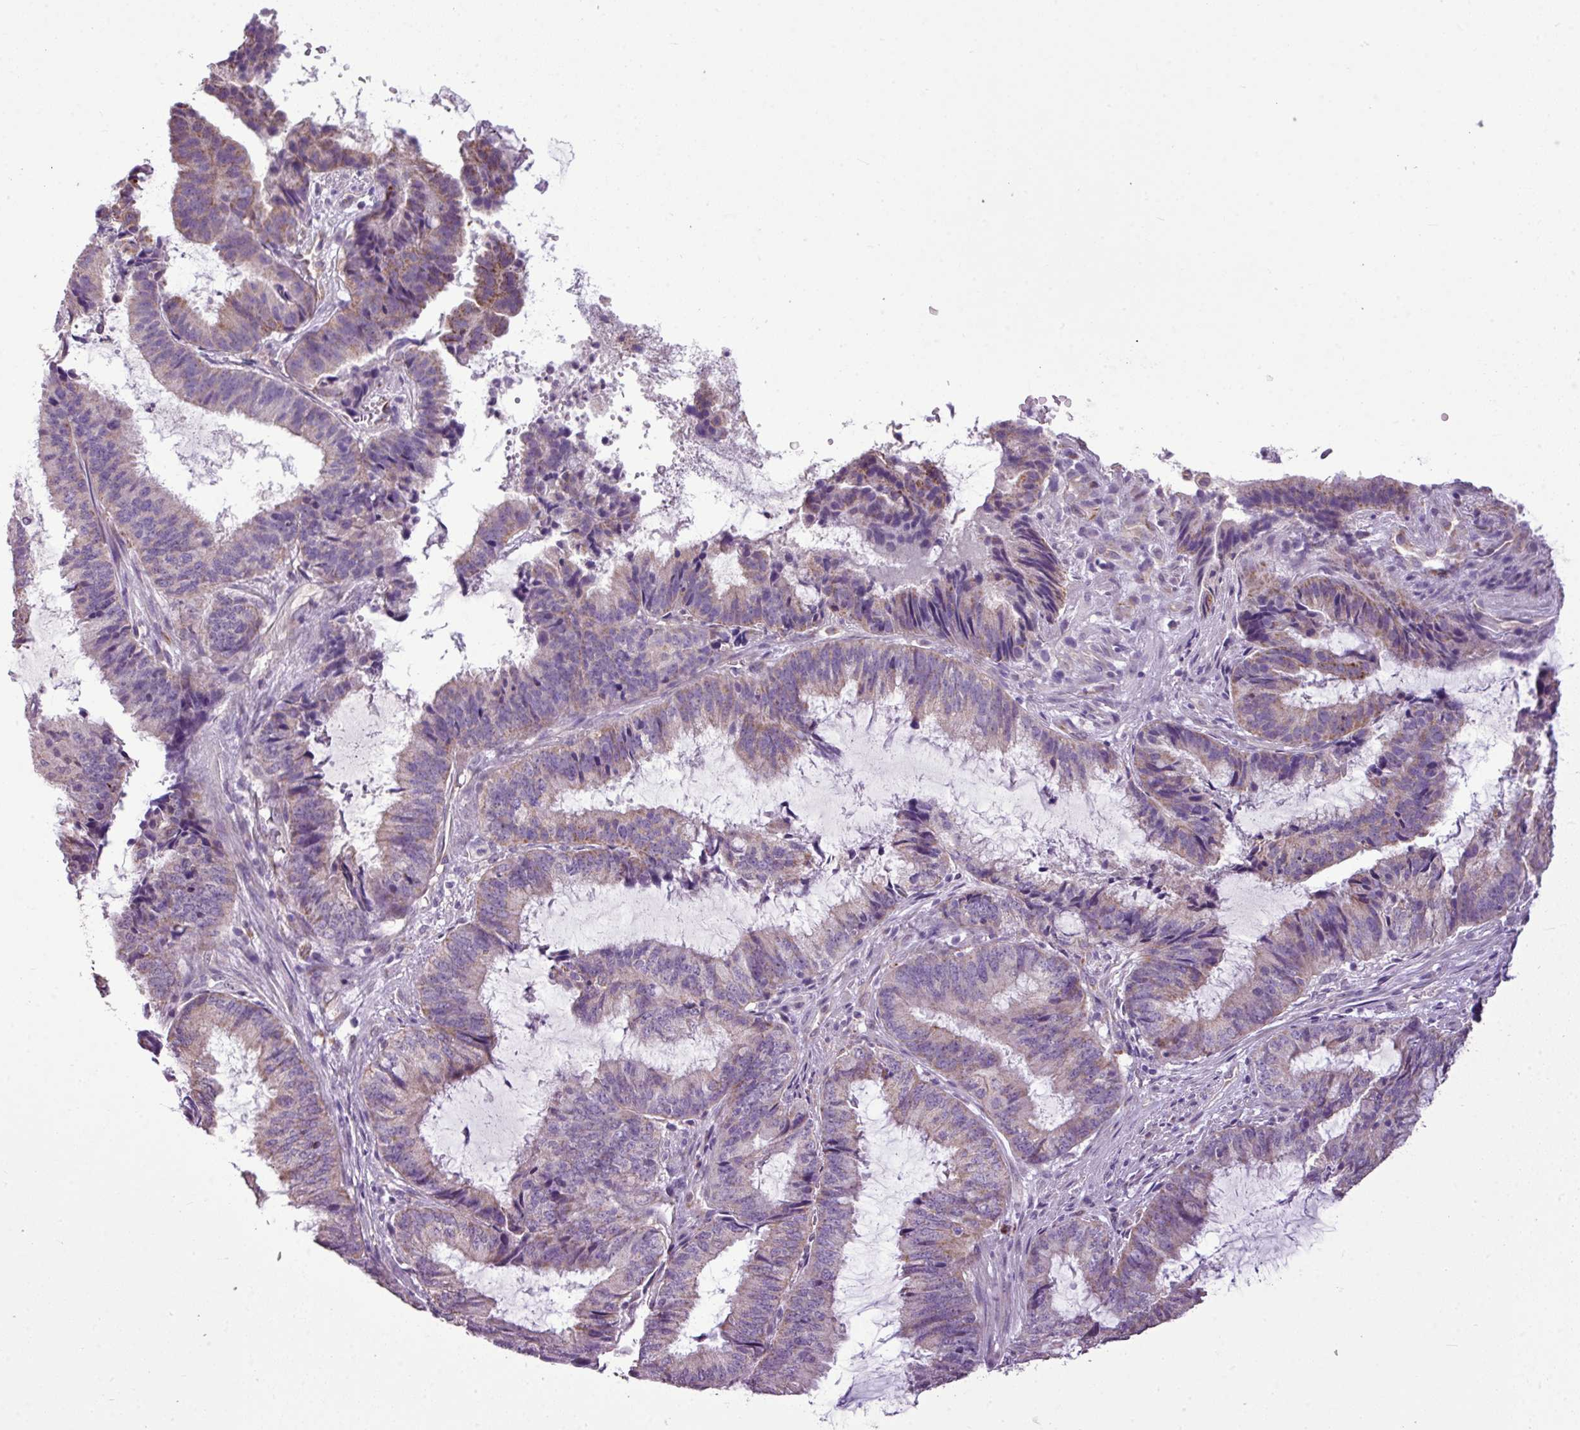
{"staining": {"intensity": "weak", "quantity": "25%-75%", "location": "cytoplasmic/membranous"}, "tissue": "endometrial cancer", "cell_type": "Tumor cells", "image_type": "cancer", "snomed": [{"axis": "morphology", "description": "Adenocarcinoma, NOS"}, {"axis": "topography", "description": "Endometrium"}], "caption": "Immunohistochemistry (IHC) staining of endometrial cancer, which exhibits low levels of weak cytoplasmic/membranous staining in about 25%-75% of tumor cells indicating weak cytoplasmic/membranous protein staining. The staining was performed using DAB (3,3'-diaminobenzidine) (brown) for protein detection and nuclei were counterstained in hematoxylin (blue).", "gene": "ALDH2", "patient": {"sex": "female", "age": 51}}